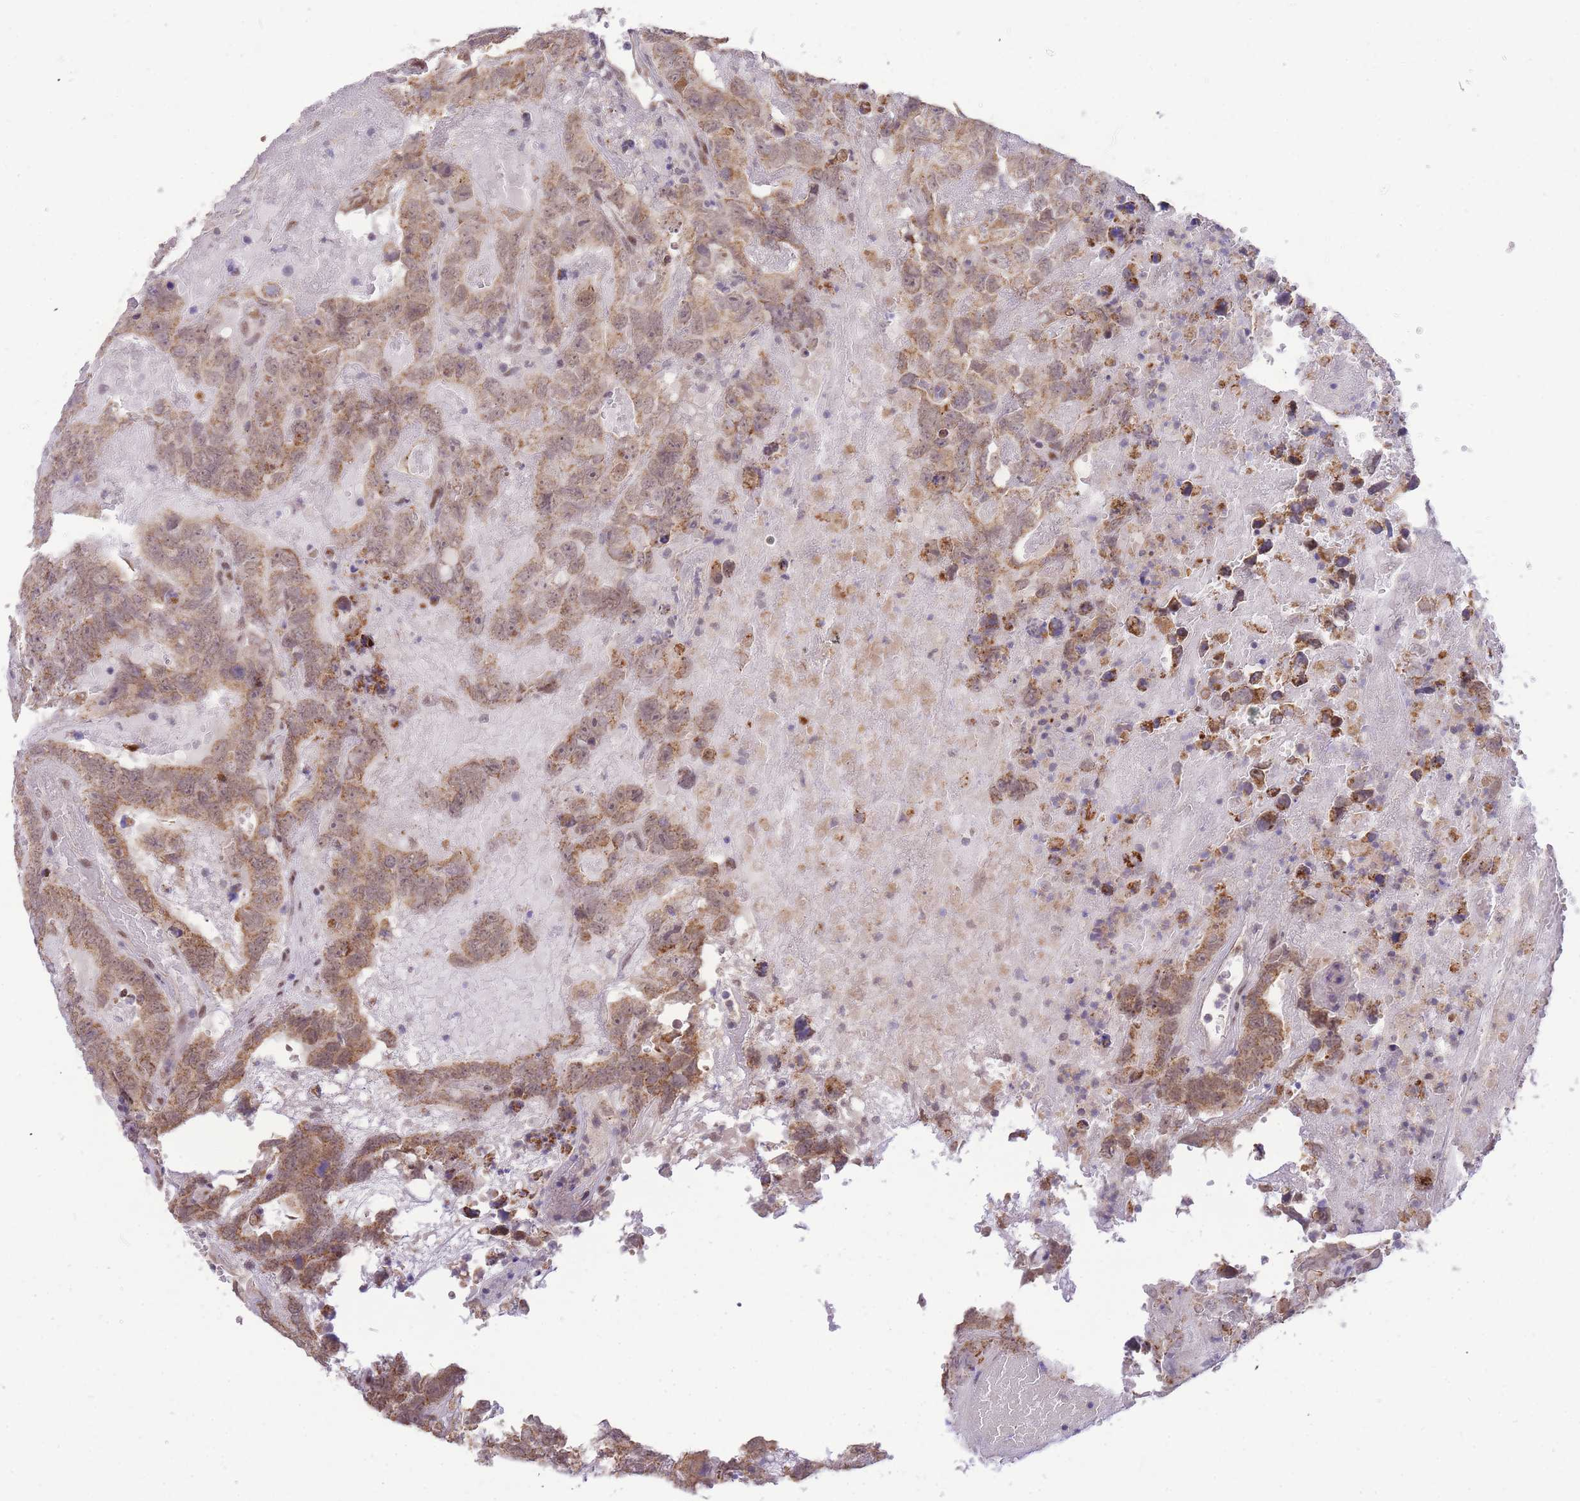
{"staining": {"intensity": "moderate", "quantity": ">75%", "location": "cytoplasmic/membranous,nuclear"}, "tissue": "testis cancer", "cell_type": "Tumor cells", "image_type": "cancer", "snomed": [{"axis": "morphology", "description": "Carcinoma, Embryonal, NOS"}, {"axis": "topography", "description": "Testis"}], "caption": "A micrograph showing moderate cytoplasmic/membranous and nuclear staining in about >75% of tumor cells in embryonal carcinoma (testis), as visualized by brown immunohistochemical staining.", "gene": "PUS10", "patient": {"sex": "male", "age": 45}}